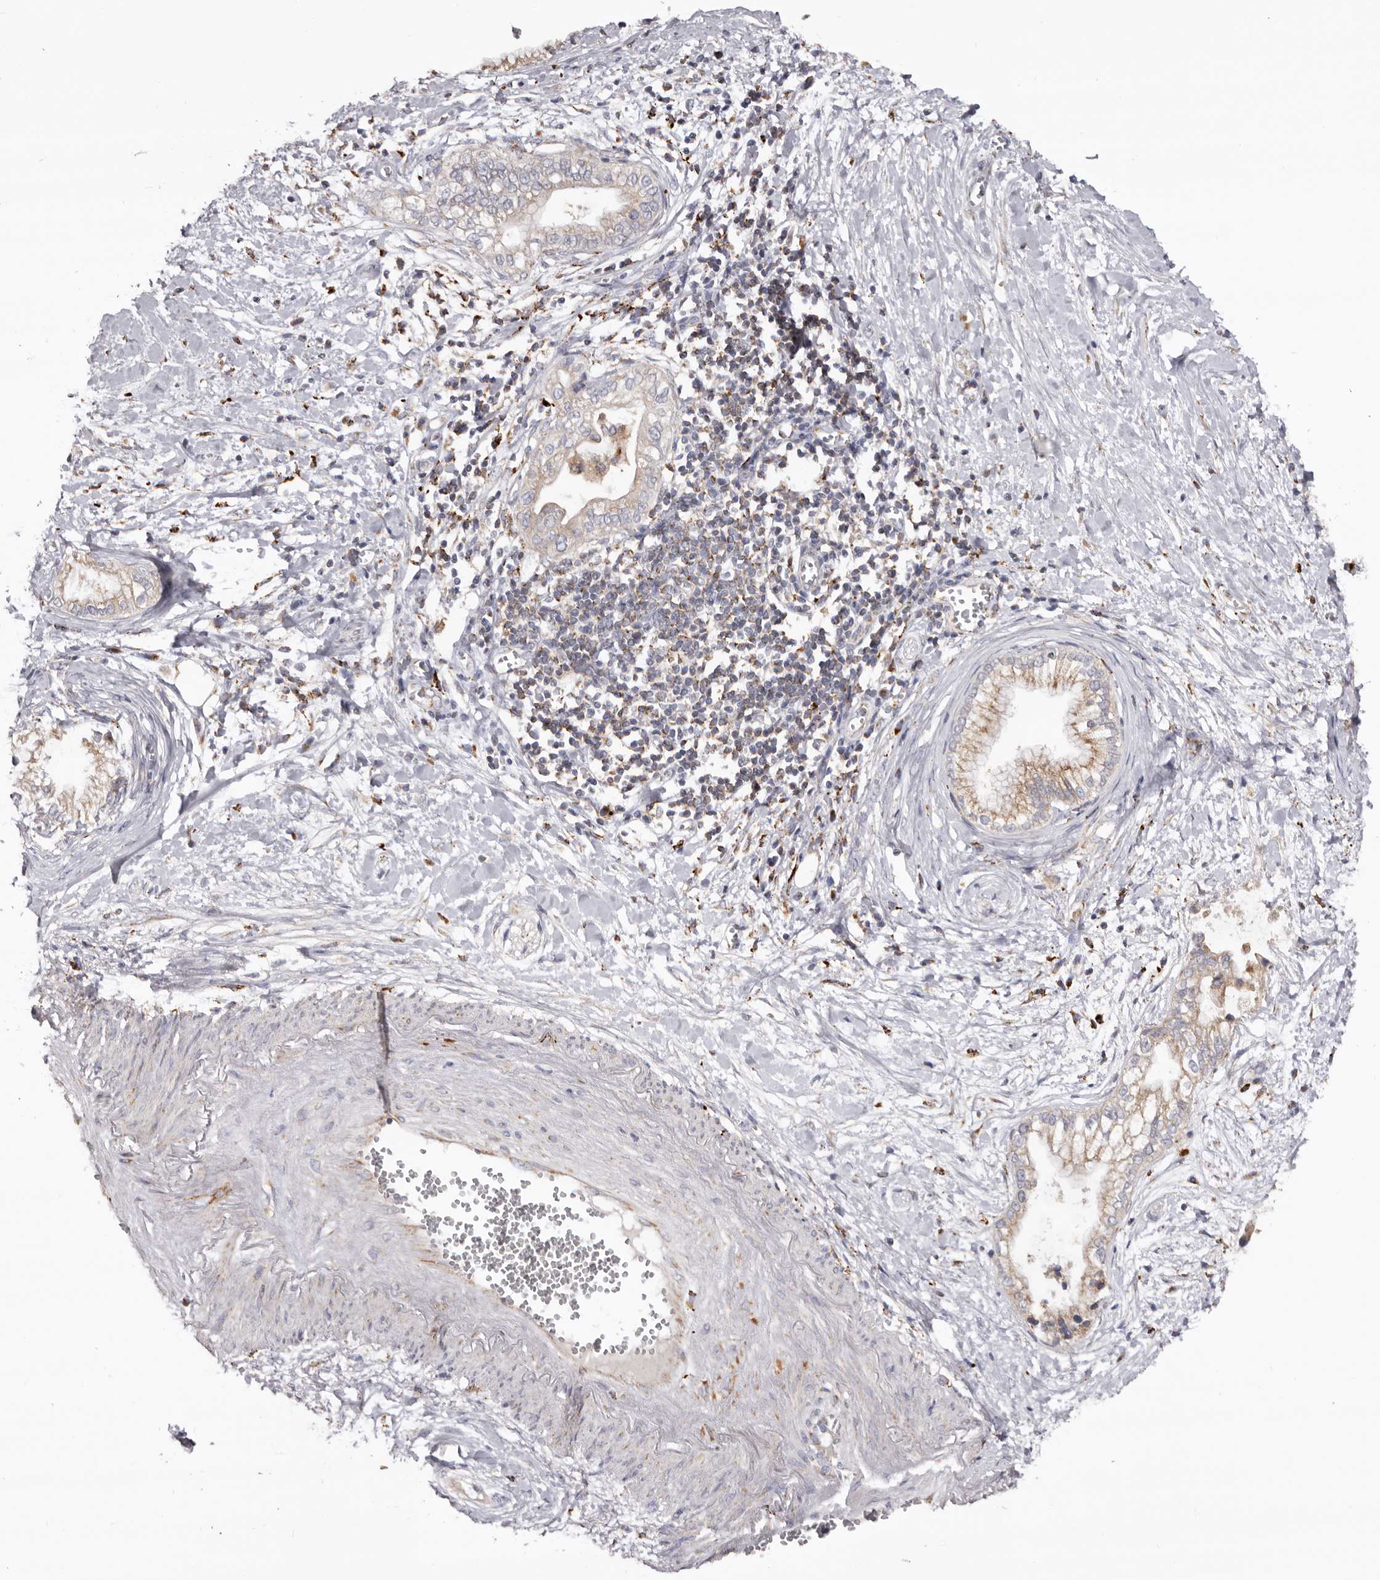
{"staining": {"intensity": "weak", "quantity": "25%-75%", "location": "cytoplasmic/membranous"}, "tissue": "pancreatic cancer", "cell_type": "Tumor cells", "image_type": "cancer", "snomed": [{"axis": "morphology", "description": "Adenocarcinoma, NOS"}, {"axis": "topography", "description": "Pancreas"}], "caption": "Pancreatic cancer stained with a brown dye demonstrates weak cytoplasmic/membranous positive positivity in approximately 25%-75% of tumor cells.", "gene": "MECR", "patient": {"sex": "male", "age": 68}}